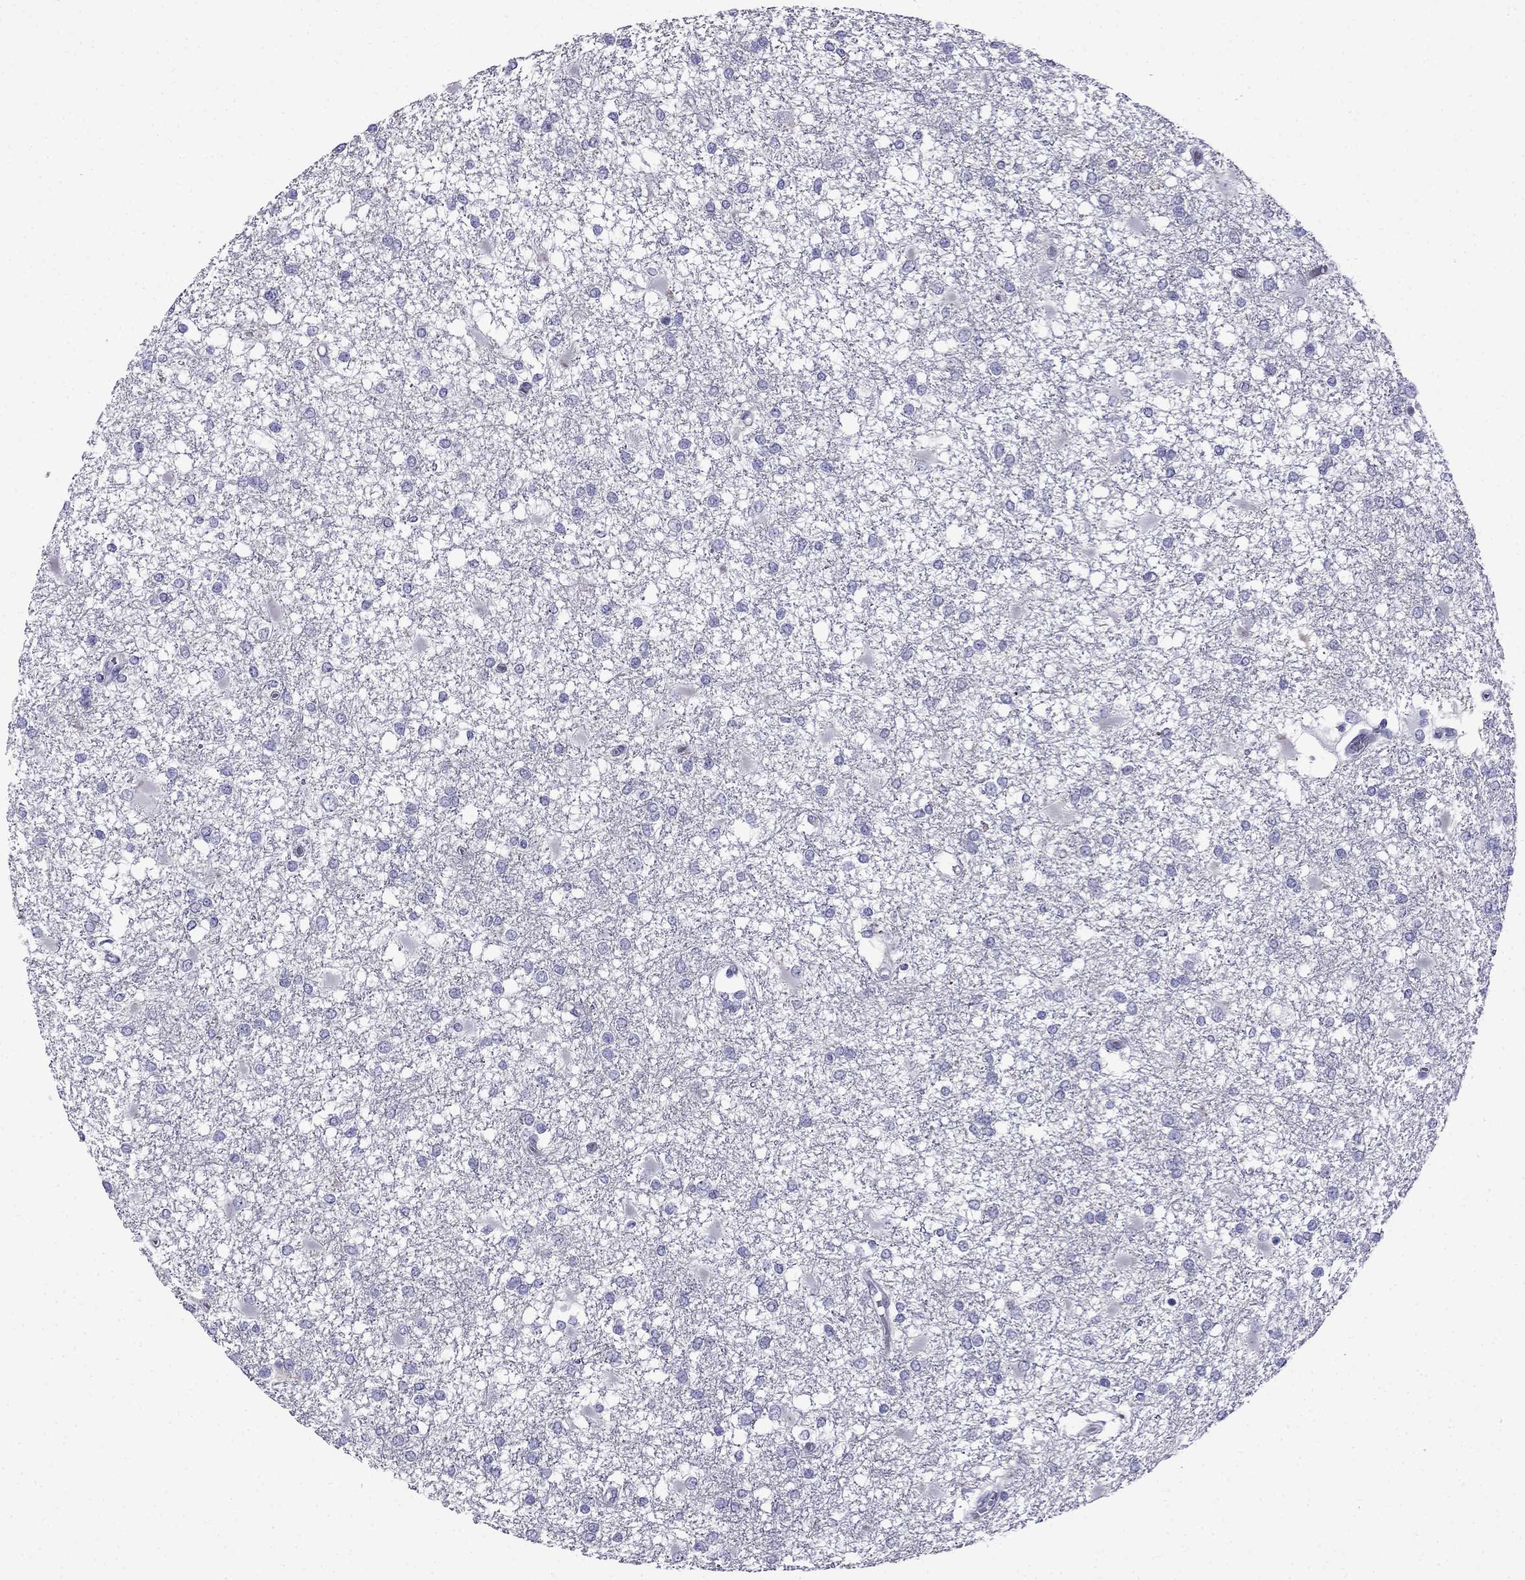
{"staining": {"intensity": "negative", "quantity": "none", "location": "none"}, "tissue": "glioma", "cell_type": "Tumor cells", "image_type": "cancer", "snomed": [{"axis": "morphology", "description": "Glioma, malignant, High grade"}, {"axis": "topography", "description": "Cerebral cortex"}], "caption": "Immunohistochemistry of human malignant glioma (high-grade) exhibits no expression in tumor cells.", "gene": "PATE1", "patient": {"sex": "male", "age": 79}}